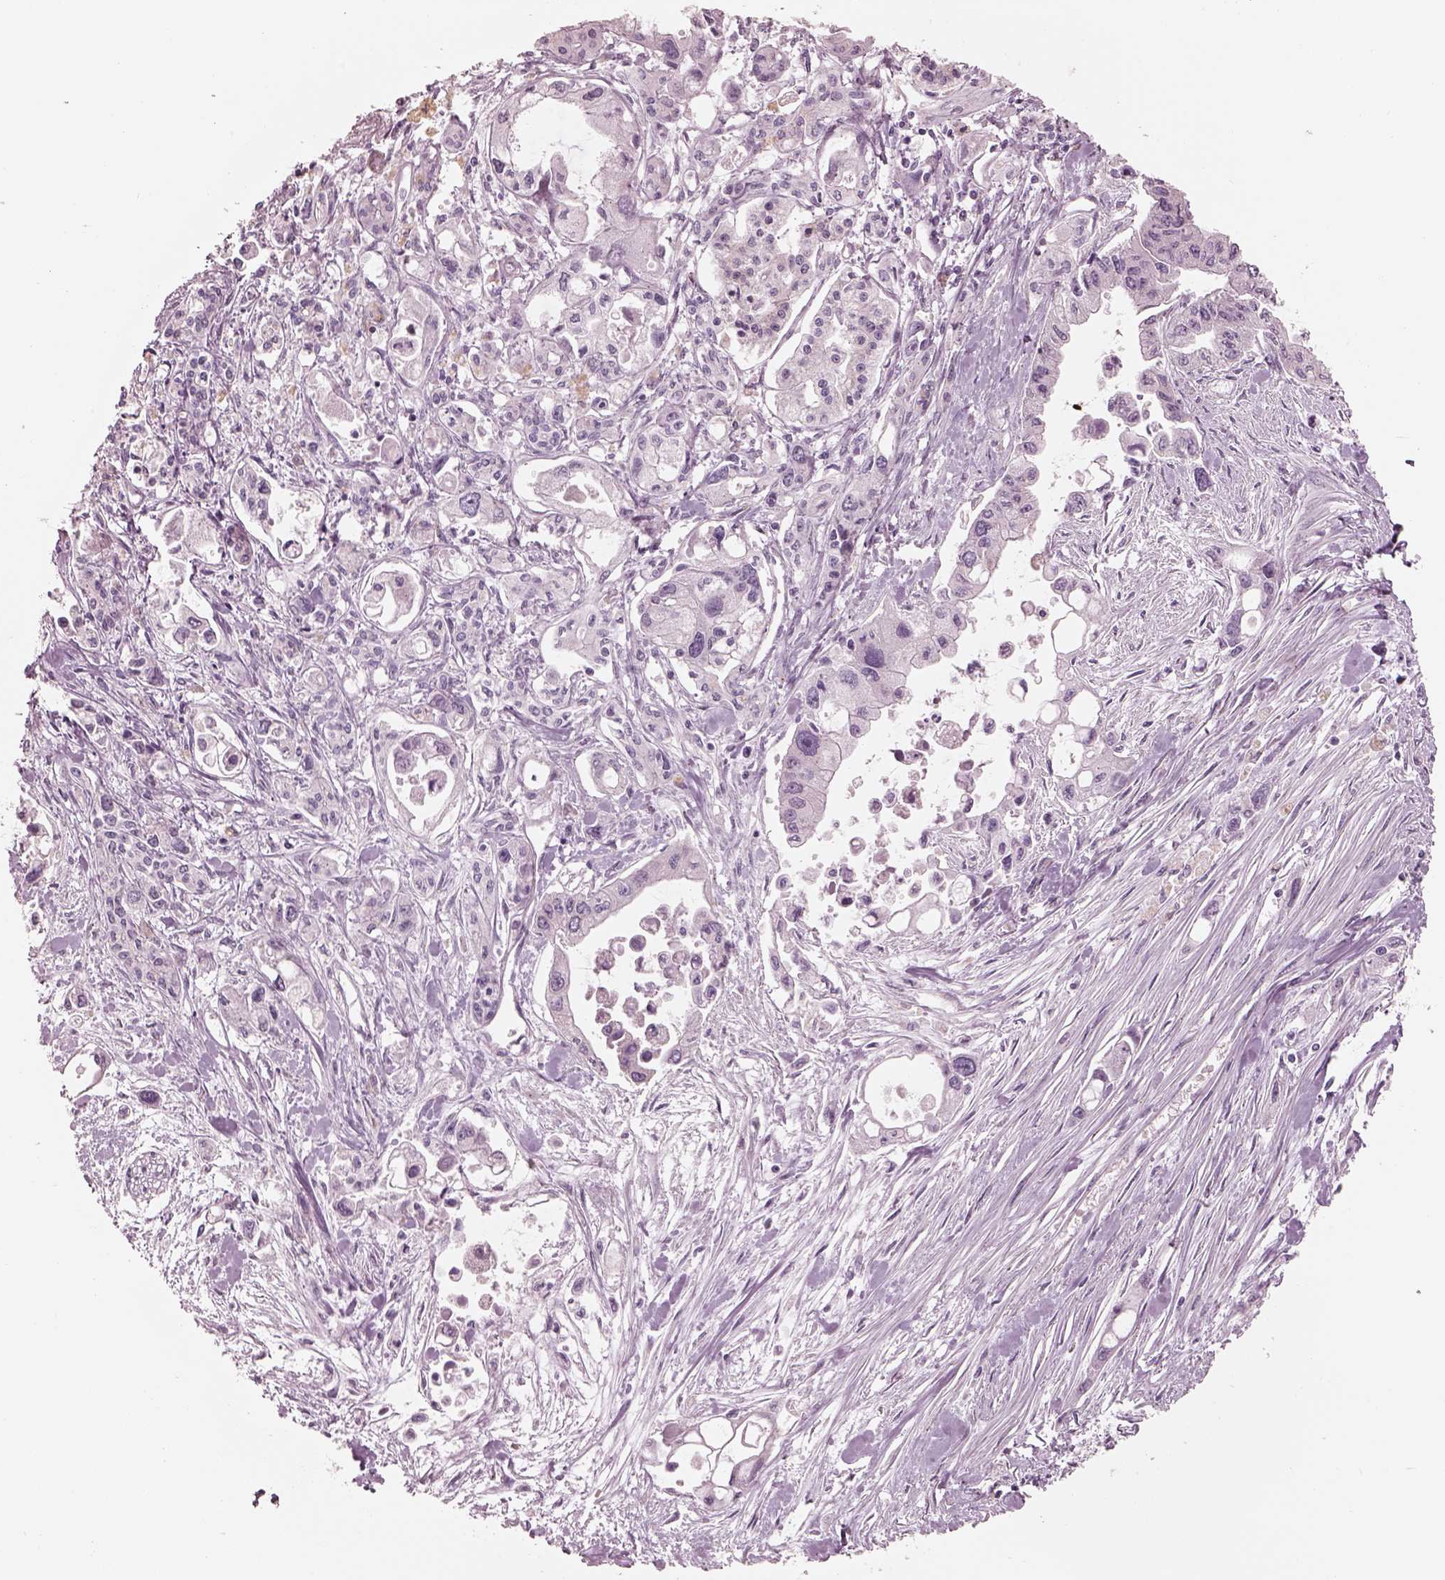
{"staining": {"intensity": "negative", "quantity": "none", "location": "none"}, "tissue": "pancreatic cancer", "cell_type": "Tumor cells", "image_type": "cancer", "snomed": [{"axis": "morphology", "description": "Adenocarcinoma, NOS"}, {"axis": "topography", "description": "Pancreas"}], "caption": "Tumor cells are negative for protein expression in human pancreatic cancer (adenocarcinoma).", "gene": "KRTAP24-1", "patient": {"sex": "female", "age": 61}}